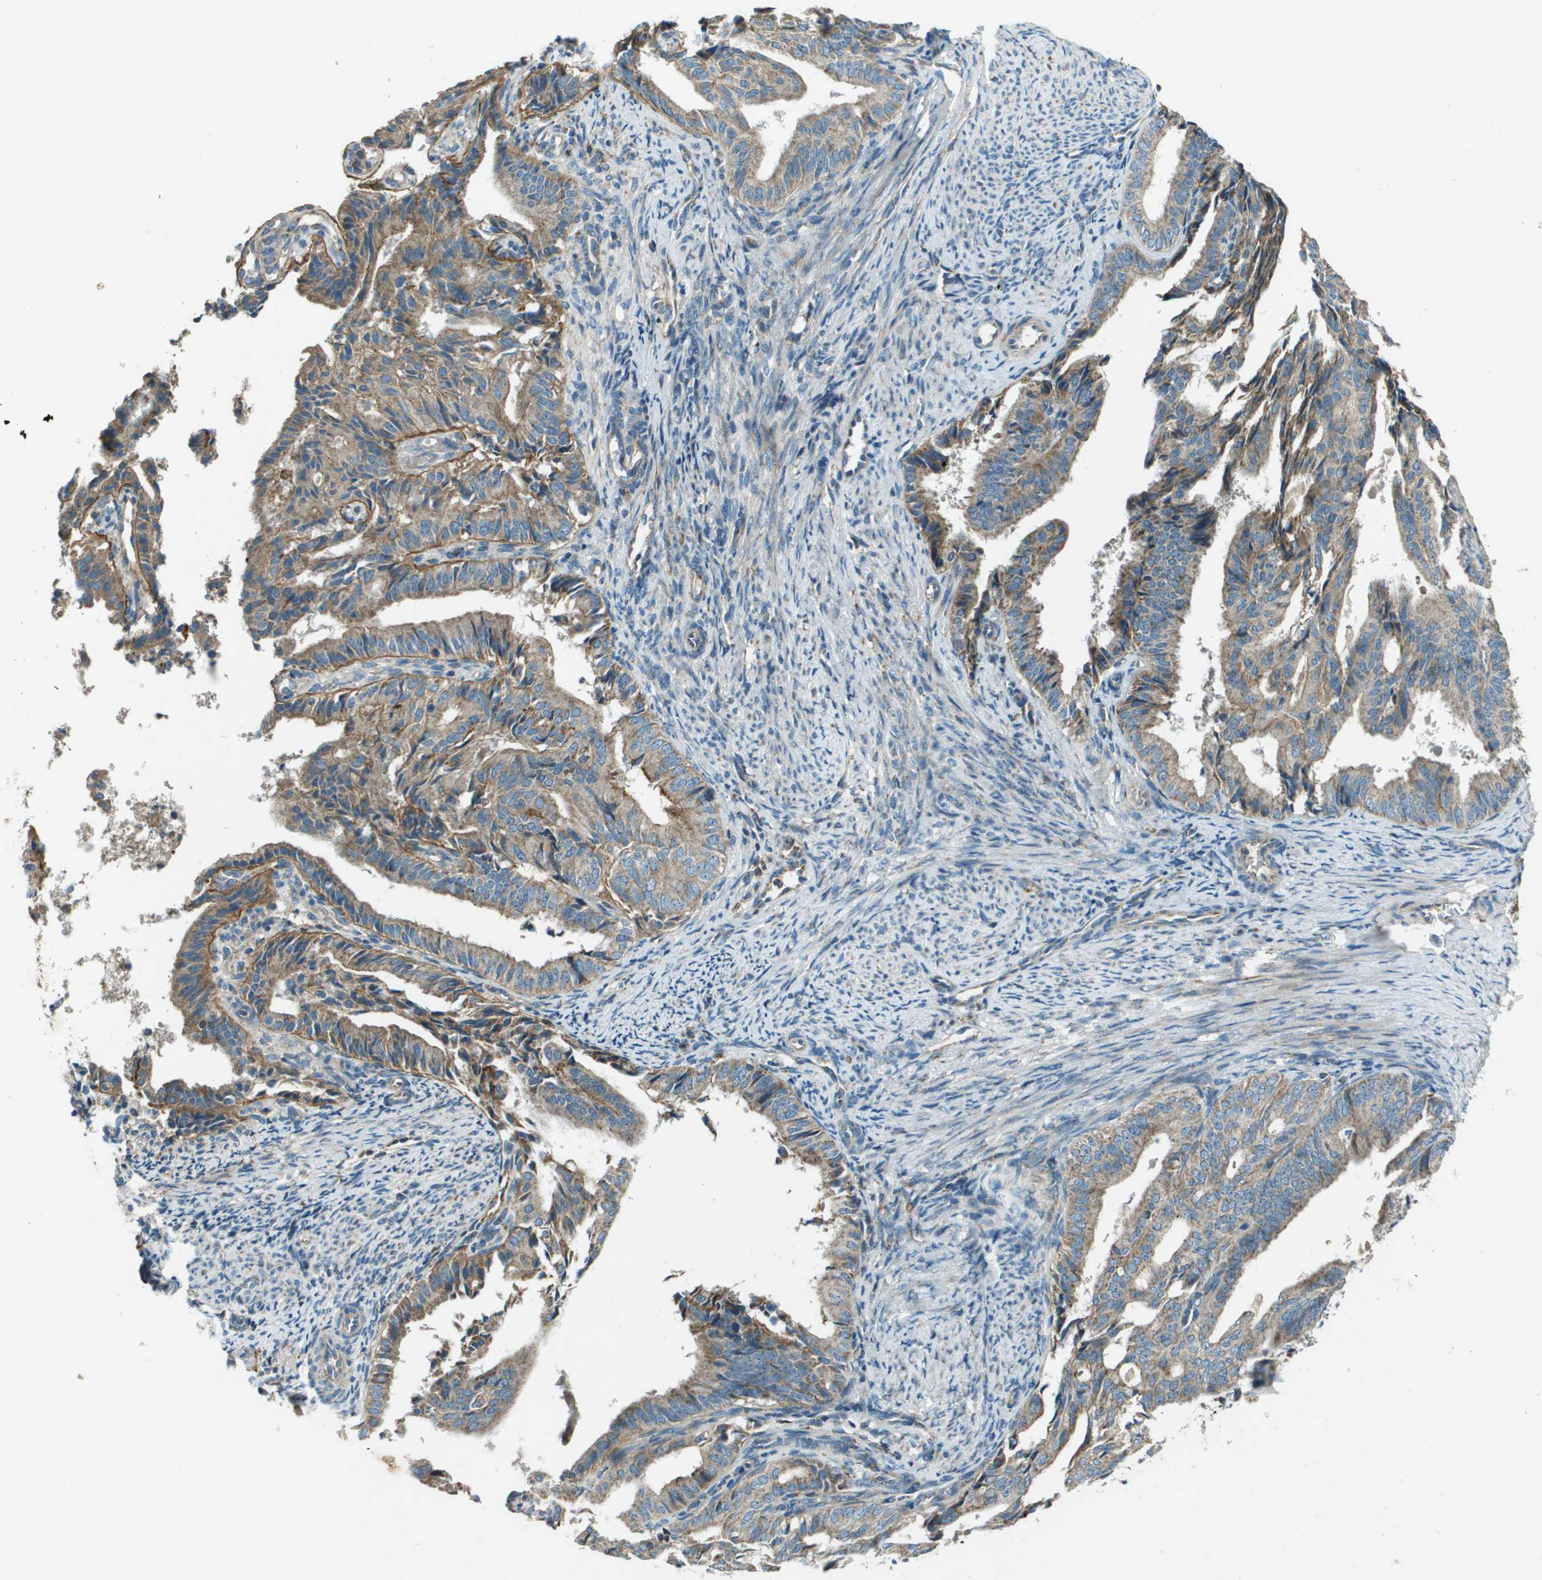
{"staining": {"intensity": "moderate", "quantity": ">75%", "location": "cytoplasmic/membranous"}, "tissue": "endometrial cancer", "cell_type": "Tumor cells", "image_type": "cancer", "snomed": [{"axis": "morphology", "description": "Adenocarcinoma, NOS"}, {"axis": "topography", "description": "Endometrium"}], "caption": "DAB (3,3'-diaminobenzidine) immunohistochemical staining of endometrial adenocarcinoma shows moderate cytoplasmic/membranous protein staining in about >75% of tumor cells.", "gene": "MIGA1", "patient": {"sex": "female", "age": 58}}